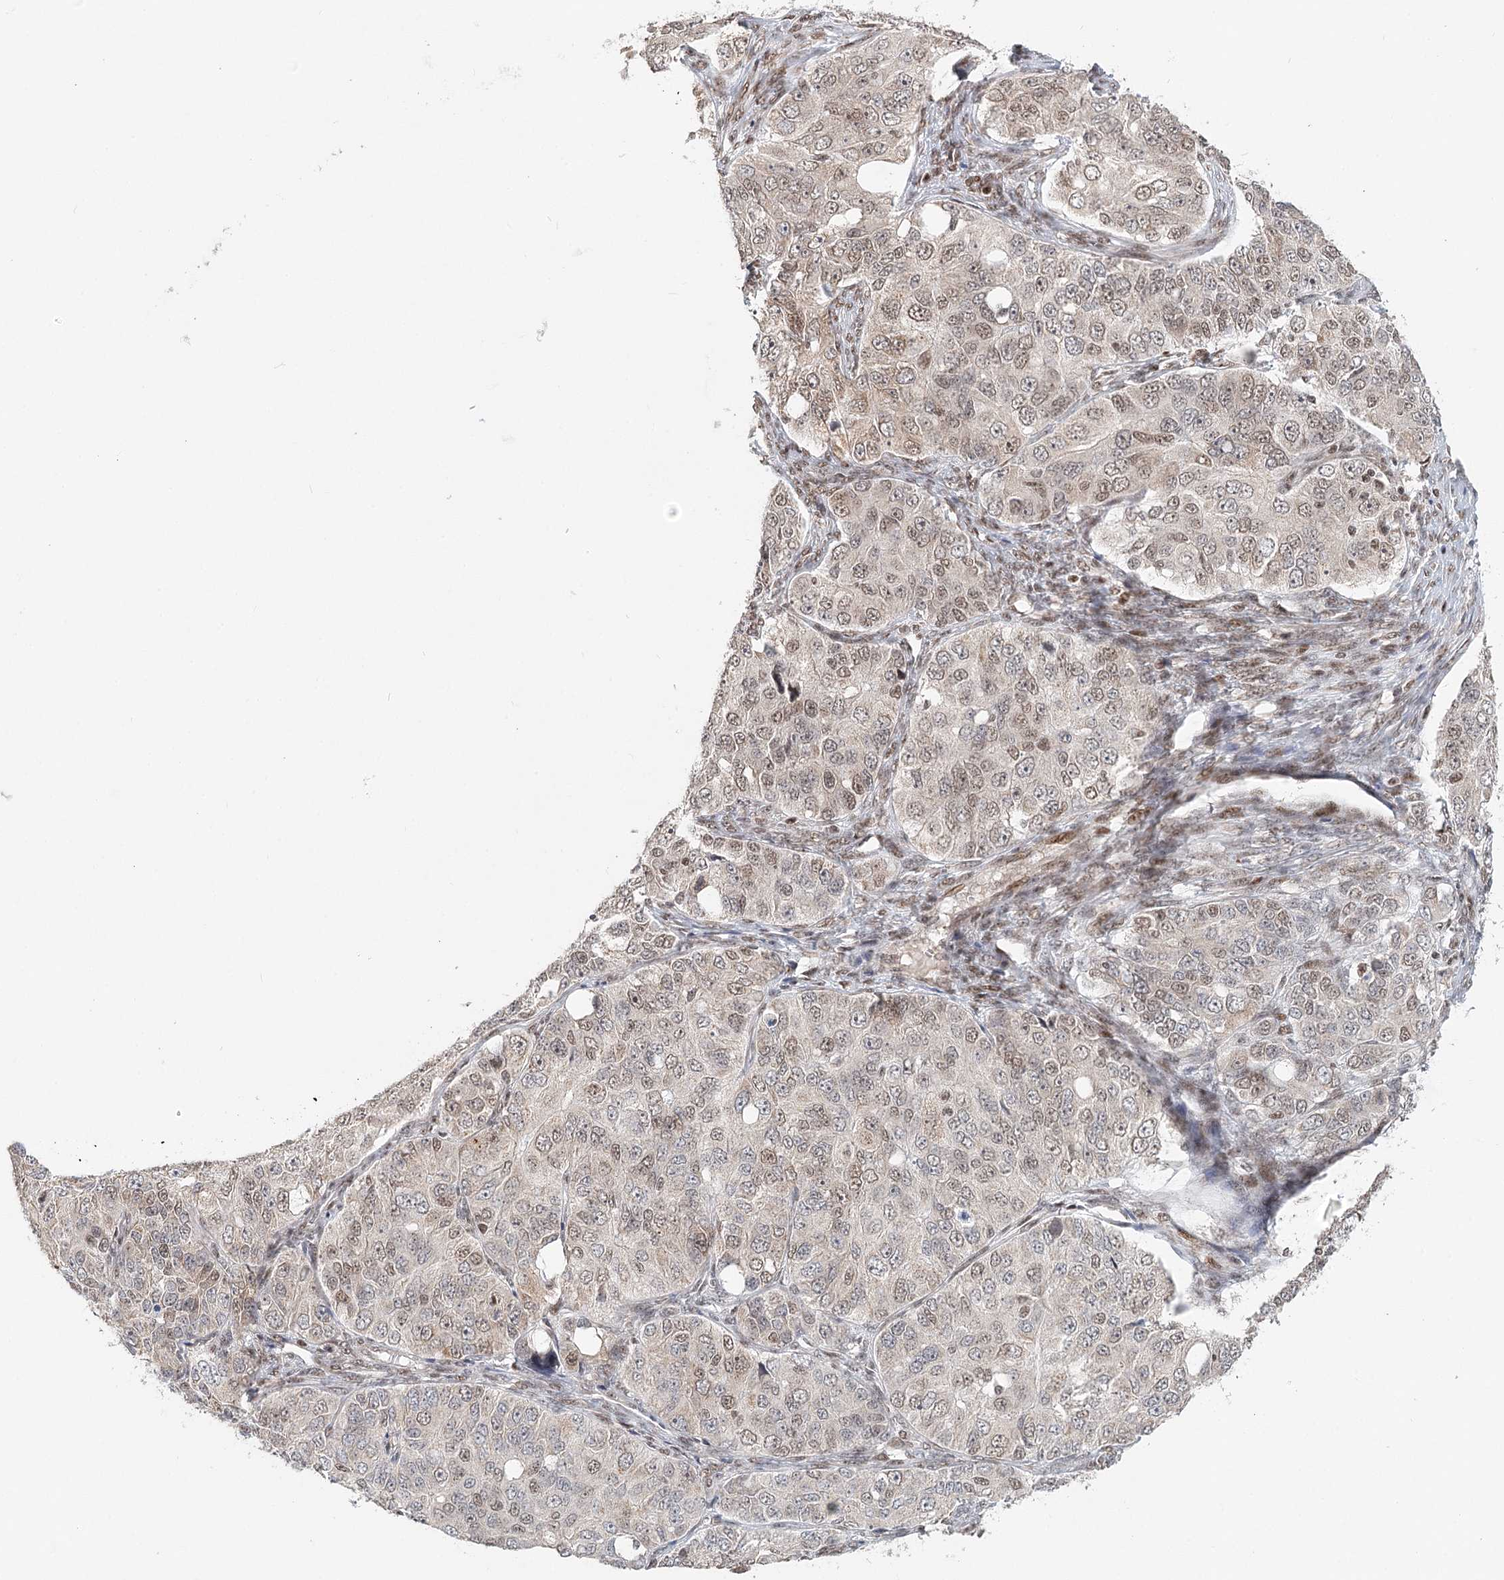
{"staining": {"intensity": "weak", "quantity": ">75%", "location": "nuclear"}, "tissue": "ovarian cancer", "cell_type": "Tumor cells", "image_type": "cancer", "snomed": [{"axis": "morphology", "description": "Carcinoma, endometroid"}, {"axis": "topography", "description": "Ovary"}], "caption": "Endometroid carcinoma (ovarian) tissue exhibits weak nuclear staining in about >75% of tumor cells", "gene": "BNIP5", "patient": {"sex": "female", "age": 51}}